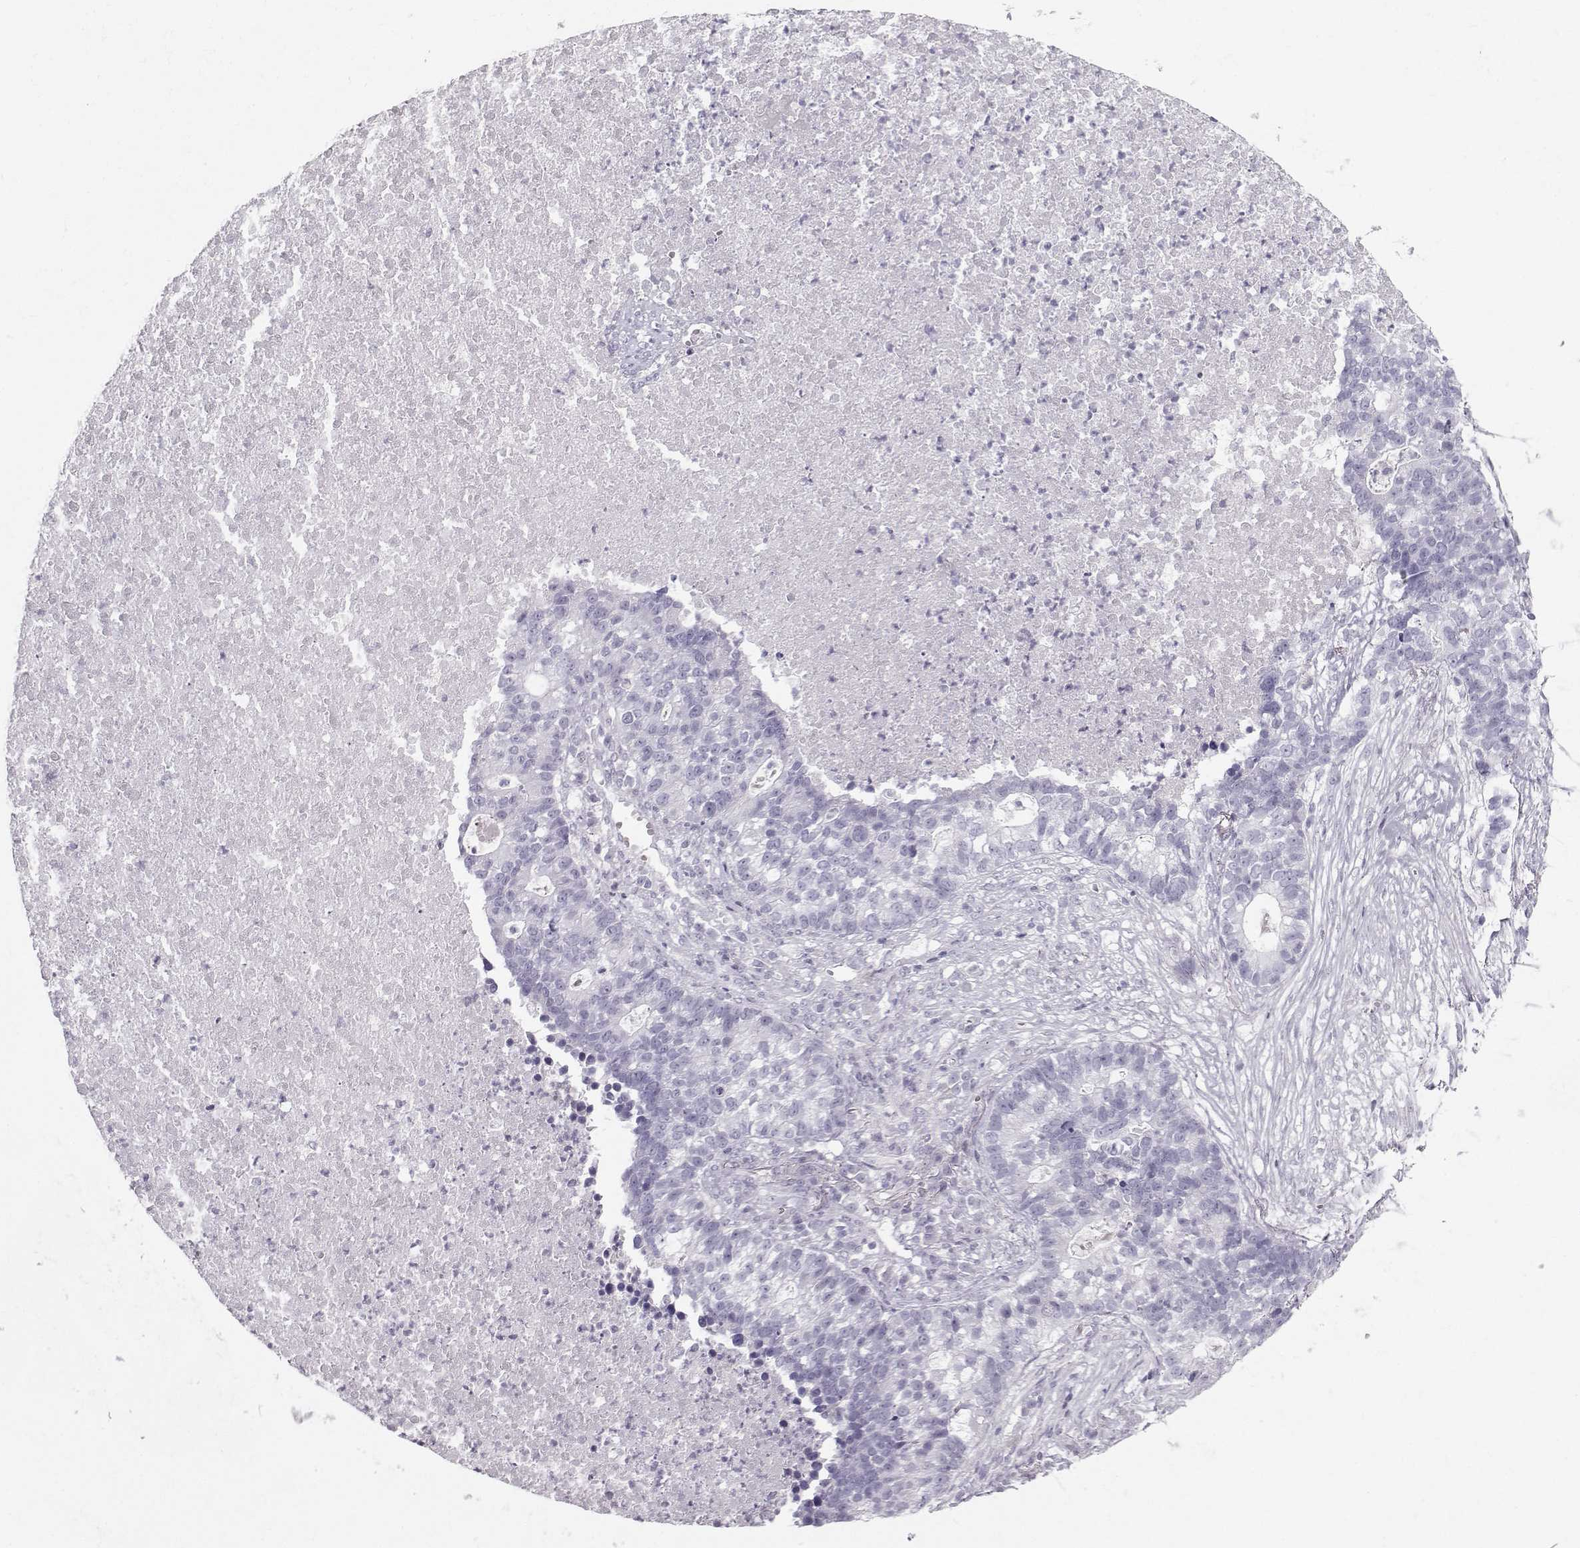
{"staining": {"intensity": "negative", "quantity": "none", "location": "none"}, "tissue": "lung cancer", "cell_type": "Tumor cells", "image_type": "cancer", "snomed": [{"axis": "morphology", "description": "Adenocarcinoma, NOS"}, {"axis": "topography", "description": "Lung"}], "caption": "Immunohistochemistry (IHC) micrograph of human lung adenocarcinoma stained for a protein (brown), which reveals no positivity in tumor cells.", "gene": "CASR", "patient": {"sex": "male", "age": 57}}